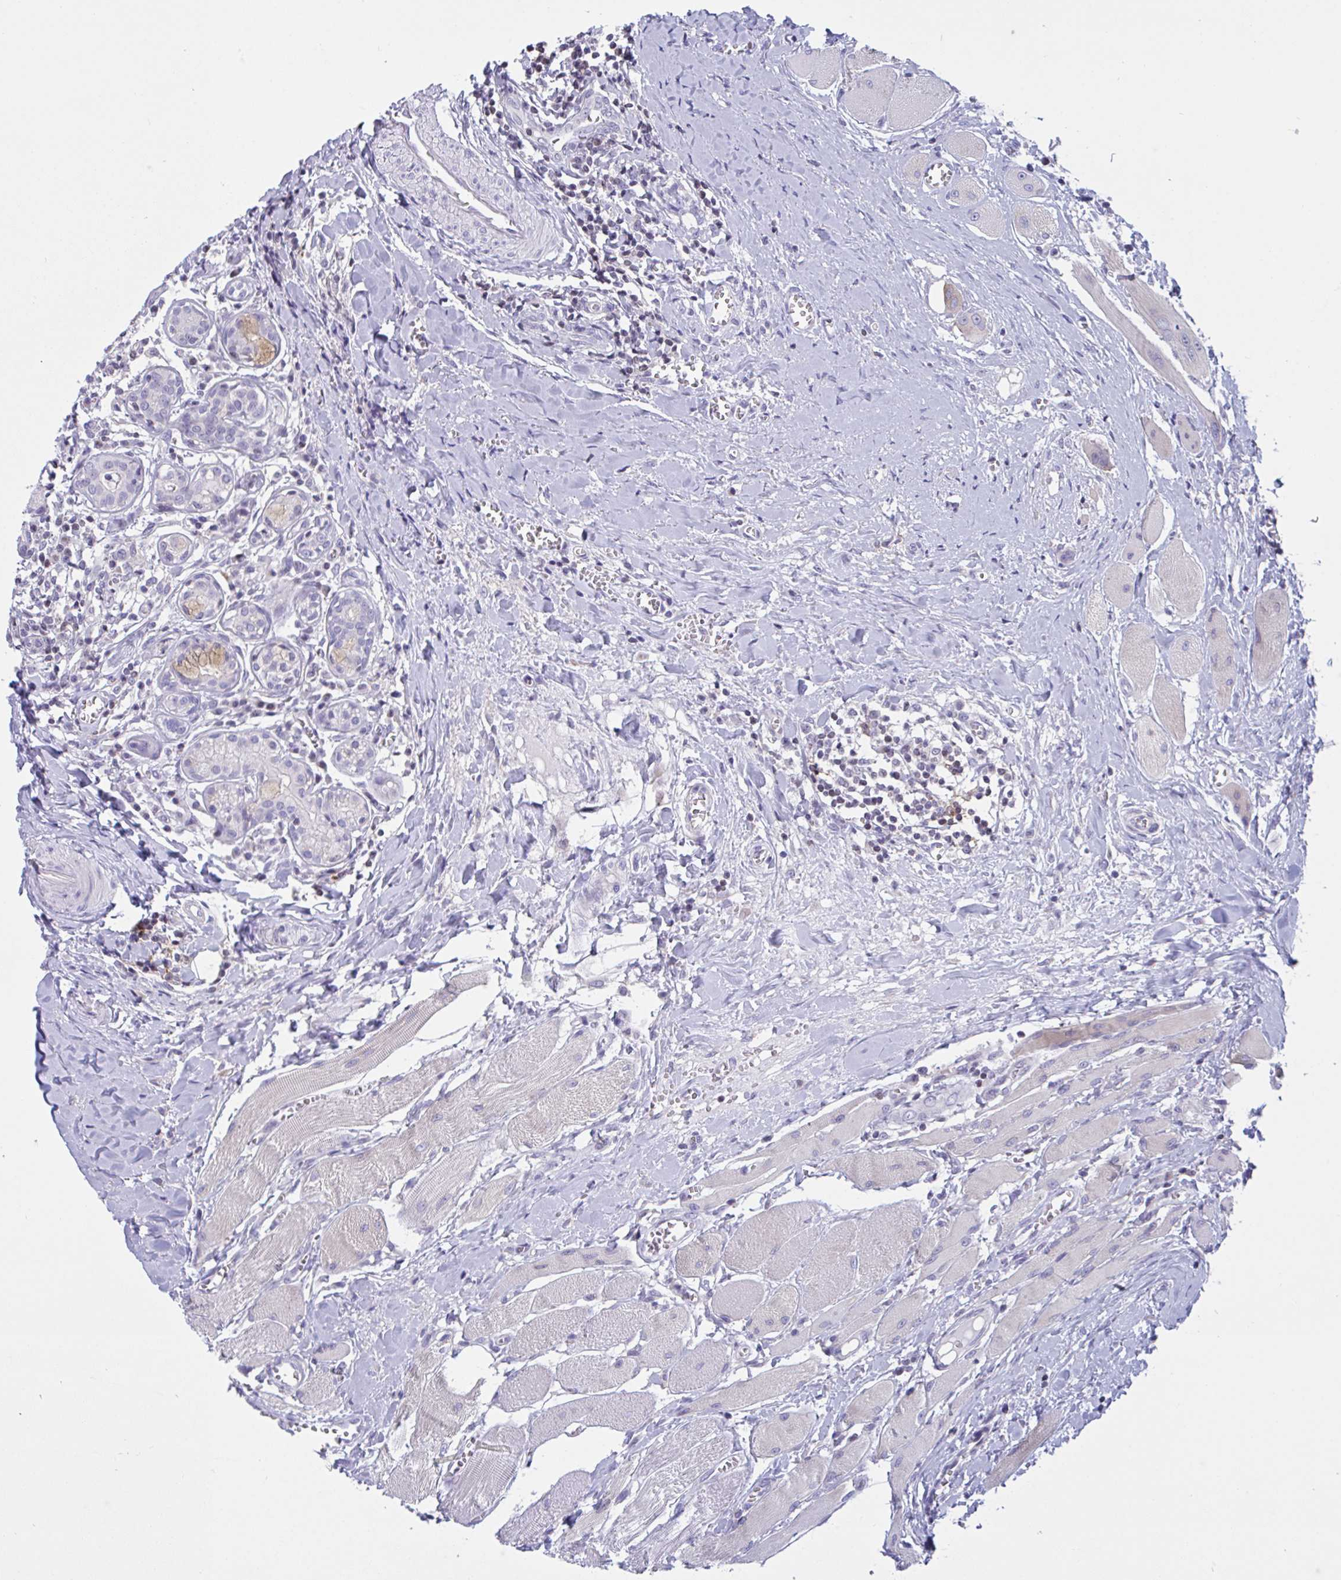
{"staining": {"intensity": "weak", "quantity": "<25%", "location": "cytoplasmic/membranous"}, "tissue": "head and neck cancer", "cell_type": "Tumor cells", "image_type": "cancer", "snomed": [{"axis": "morphology", "description": "Squamous cell carcinoma, NOS"}, {"axis": "topography", "description": "Oral tissue"}, {"axis": "topography", "description": "Head-Neck"}], "caption": "Tumor cells show no significant positivity in squamous cell carcinoma (head and neck).", "gene": "SNX11", "patient": {"sex": "male", "age": 49}}